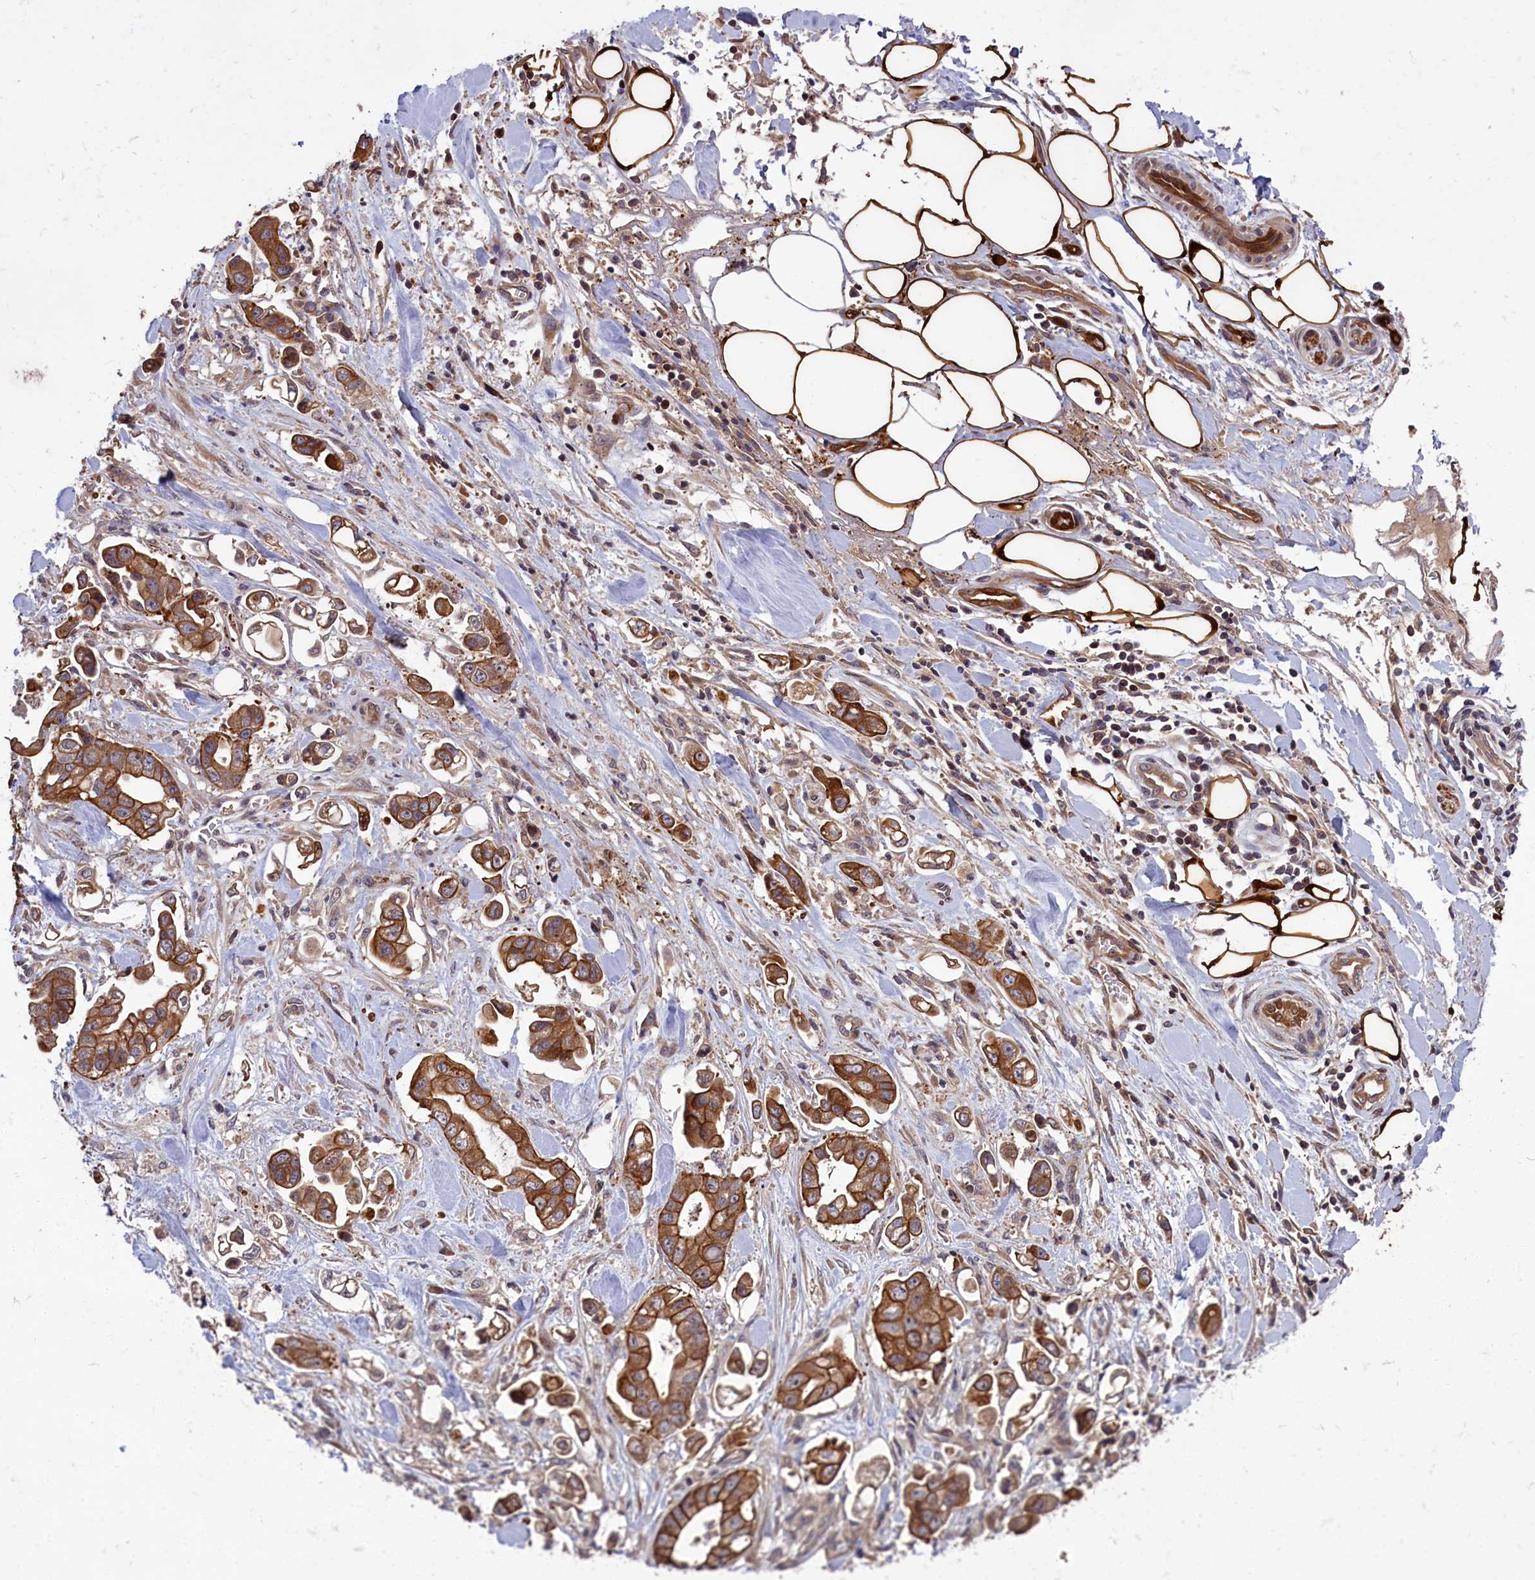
{"staining": {"intensity": "strong", "quantity": ">75%", "location": "cytoplasmic/membranous"}, "tissue": "stomach cancer", "cell_type": "Tumor cells", "image_type": "cancer", "snomed": [{"axis": "morphology", "description": "Adenocarcinoma, NOS"}, {"axis": "topography", "description": "Stomach"}], "caption": "Immunohistochemistry (IHC) histopathology image of neoplastic tissue: human stomach cancer stained using IHC reveals high levels of strong protein expression localized specifically in the cytoplasmic/membranous of tumor cells, appearing as a cytoplasmic/membranous brown color.", "gene": "DENND1B", "patient": {"sex": "male", "age": 62}}